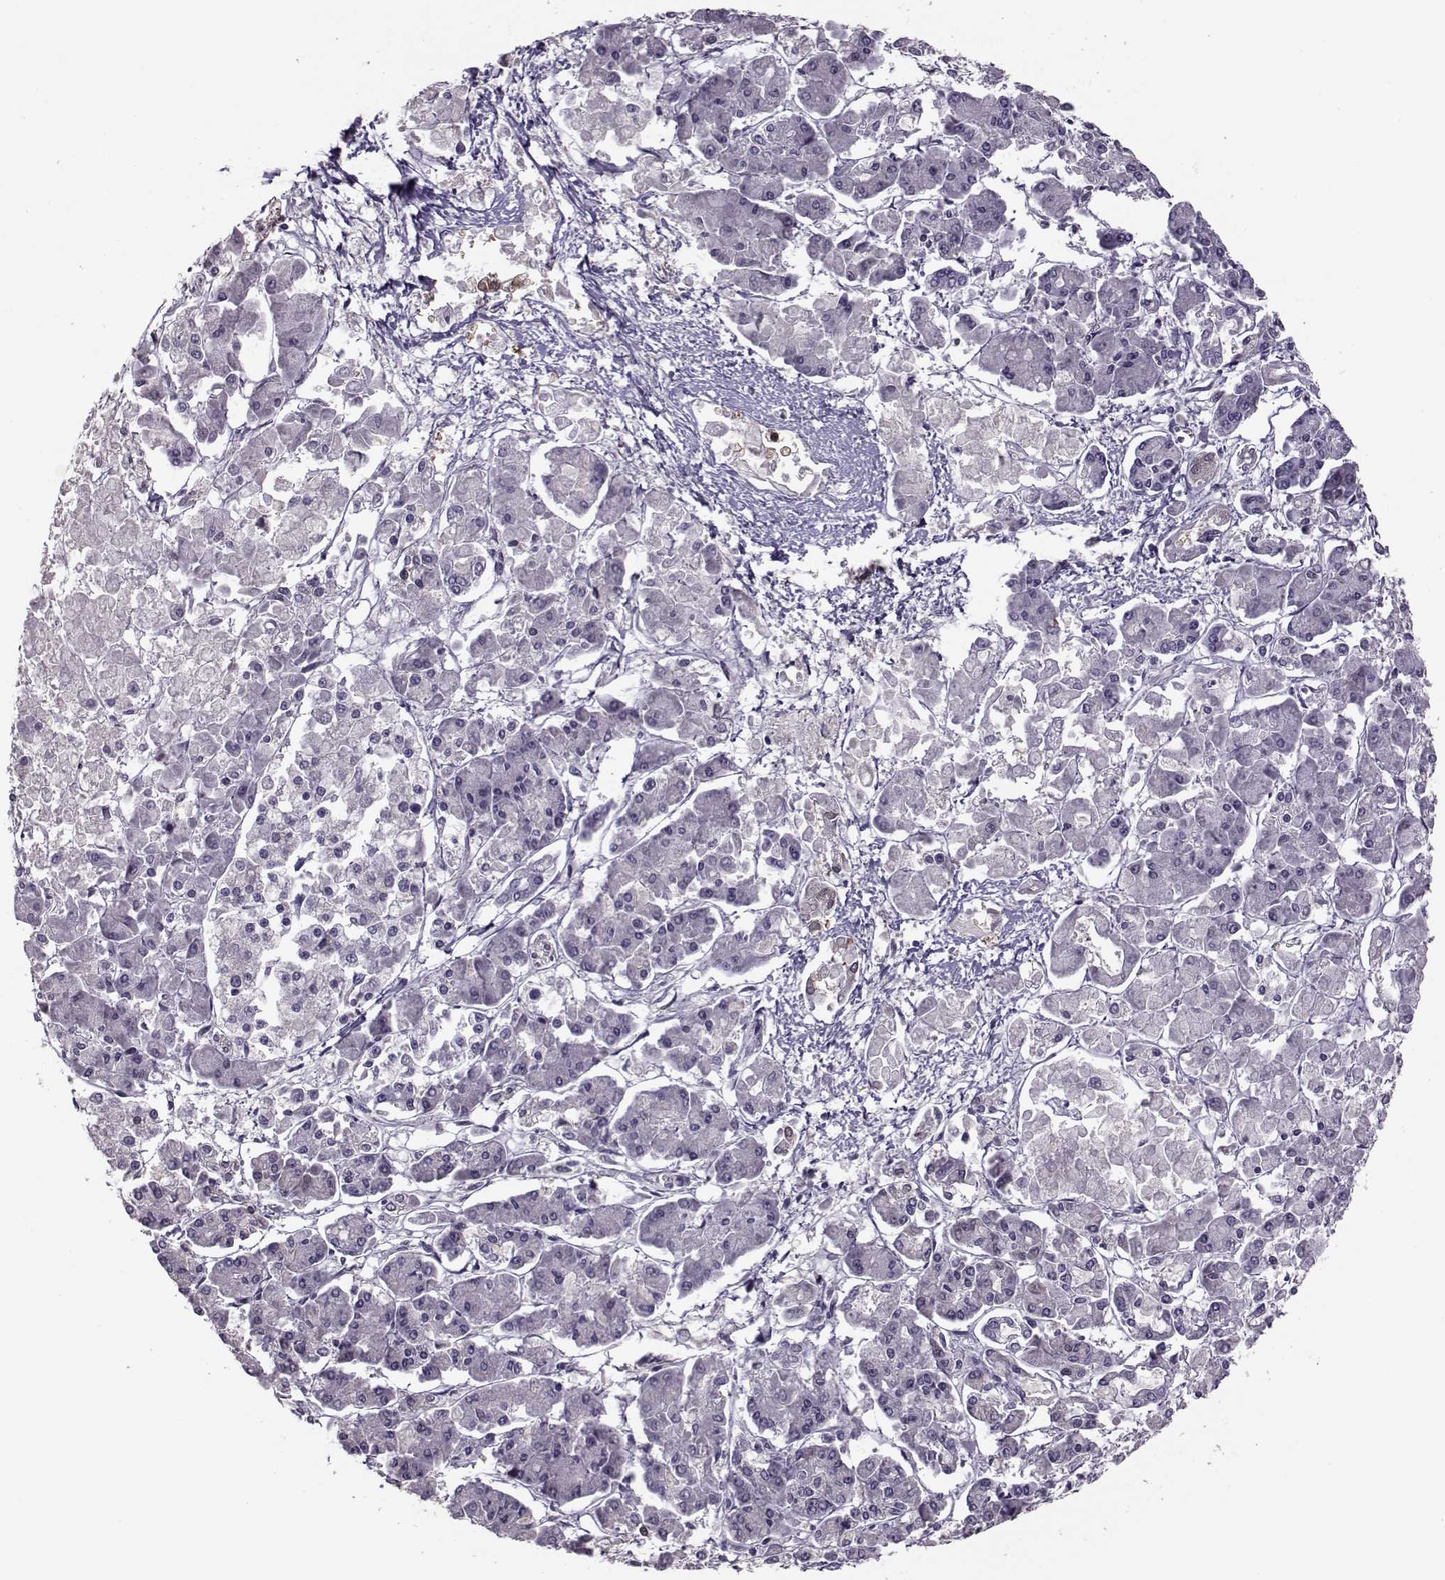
{"staining": {"intensity": "negative", "quantity": "none", "location": "none"}, "tissue": "pancreatic cancer", "cell_type": "Tumor cells", "image_type": "cancer", "snomed": [{"axis": "morphology", "description": "Adenocarcinoma, NOS"}, {"axis": "topography", "description": "Pancreas"}], "caption": "Tumor cells show no significant protein staining in pancreatic adenocarcinoma.", "gene": "ASRGL1", "patient": {"sex": "male", "age": 85}}